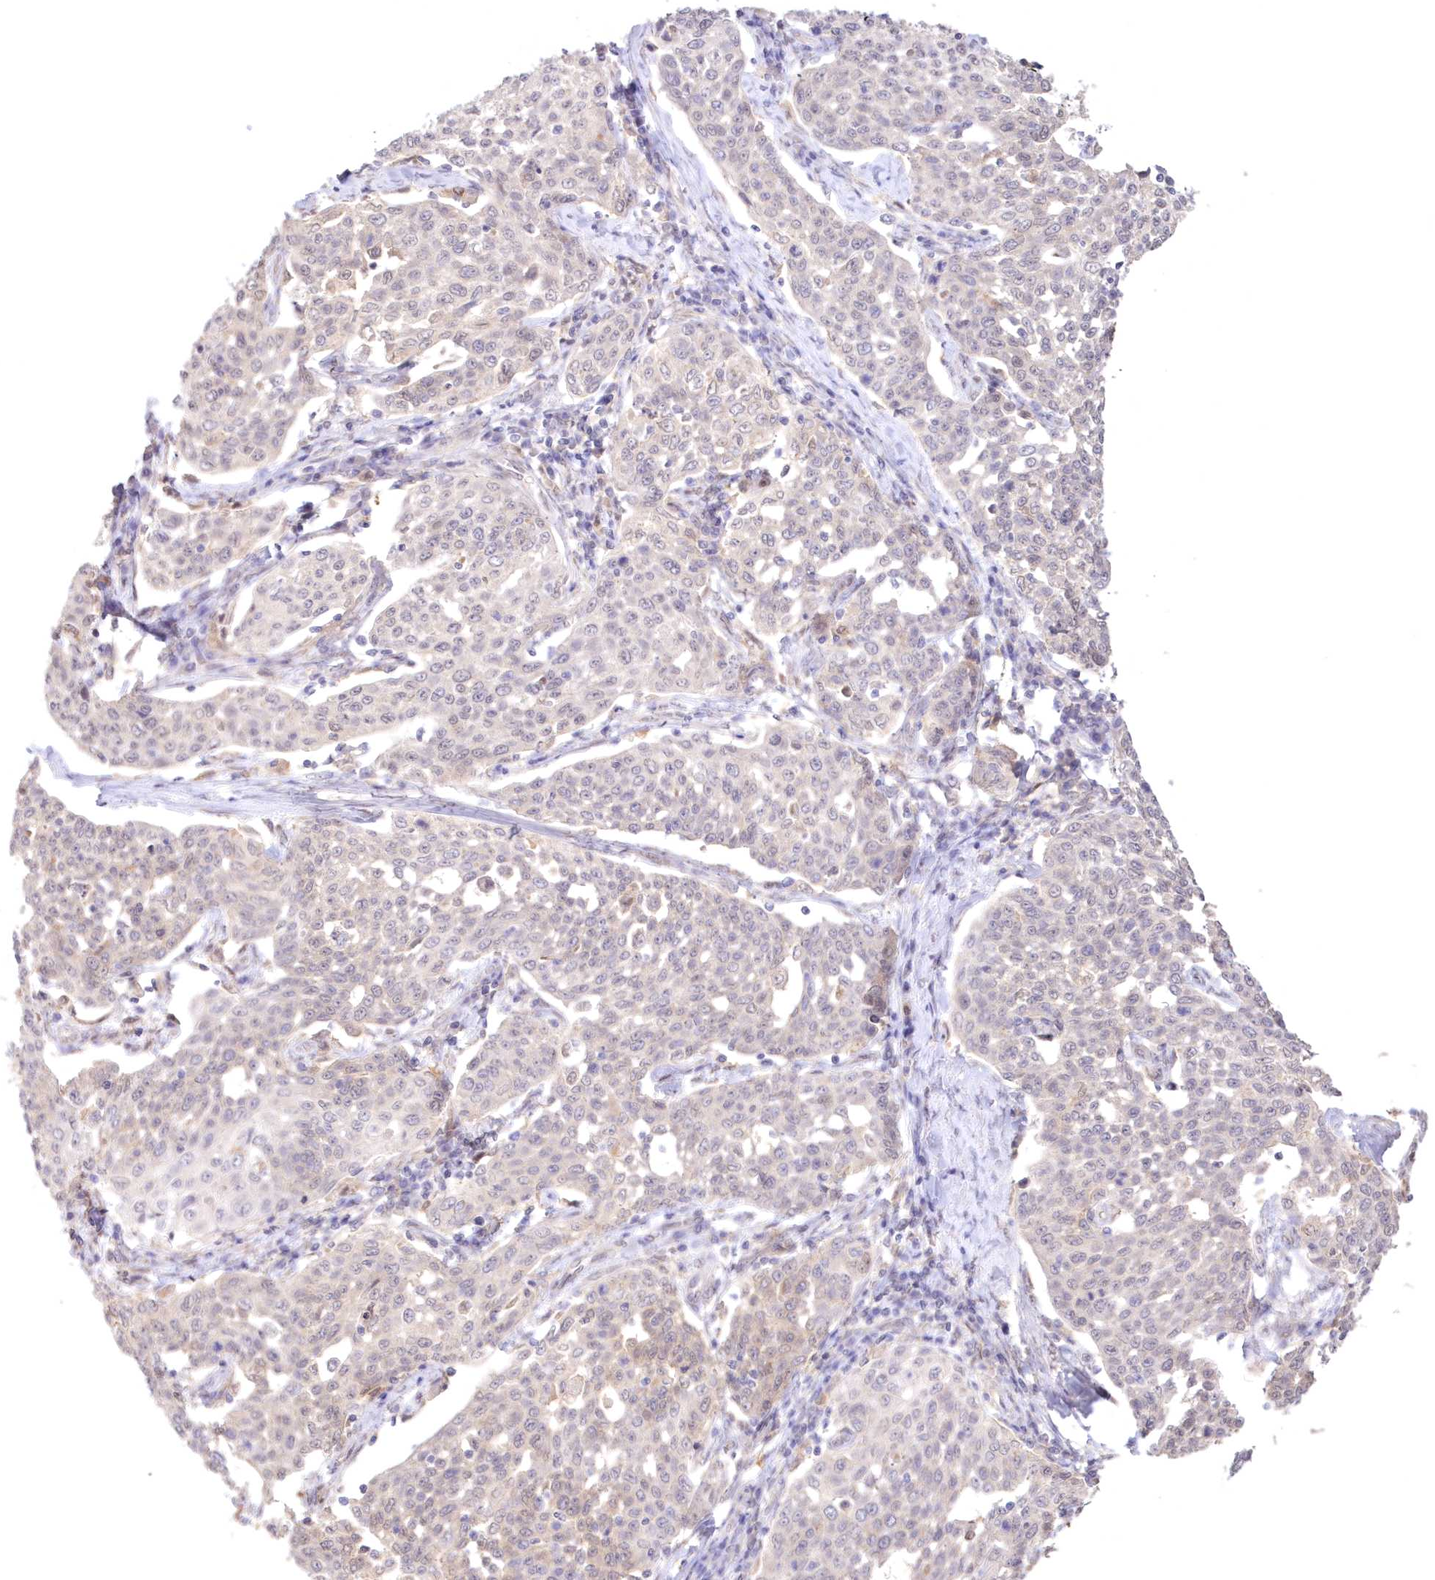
{"staining": {"intensity": "negative", "quantity": "none", "location": "none"}, "tissue": "cervical cancer", "cell_type": "Tumor cells", "image_type": "cancer", "snomed": [{"axis": "morphology", "description": "Squamous cell carcinoma, NOS"}, {"axis": "topography", "description": "Cervix"}], "caption": "Histopathology image shows no significant protein staining in tumor cells of cervical squamous cell carcinoma.", "gene": "RNPEP", "patient": {"sex": "female", "age": 34}}